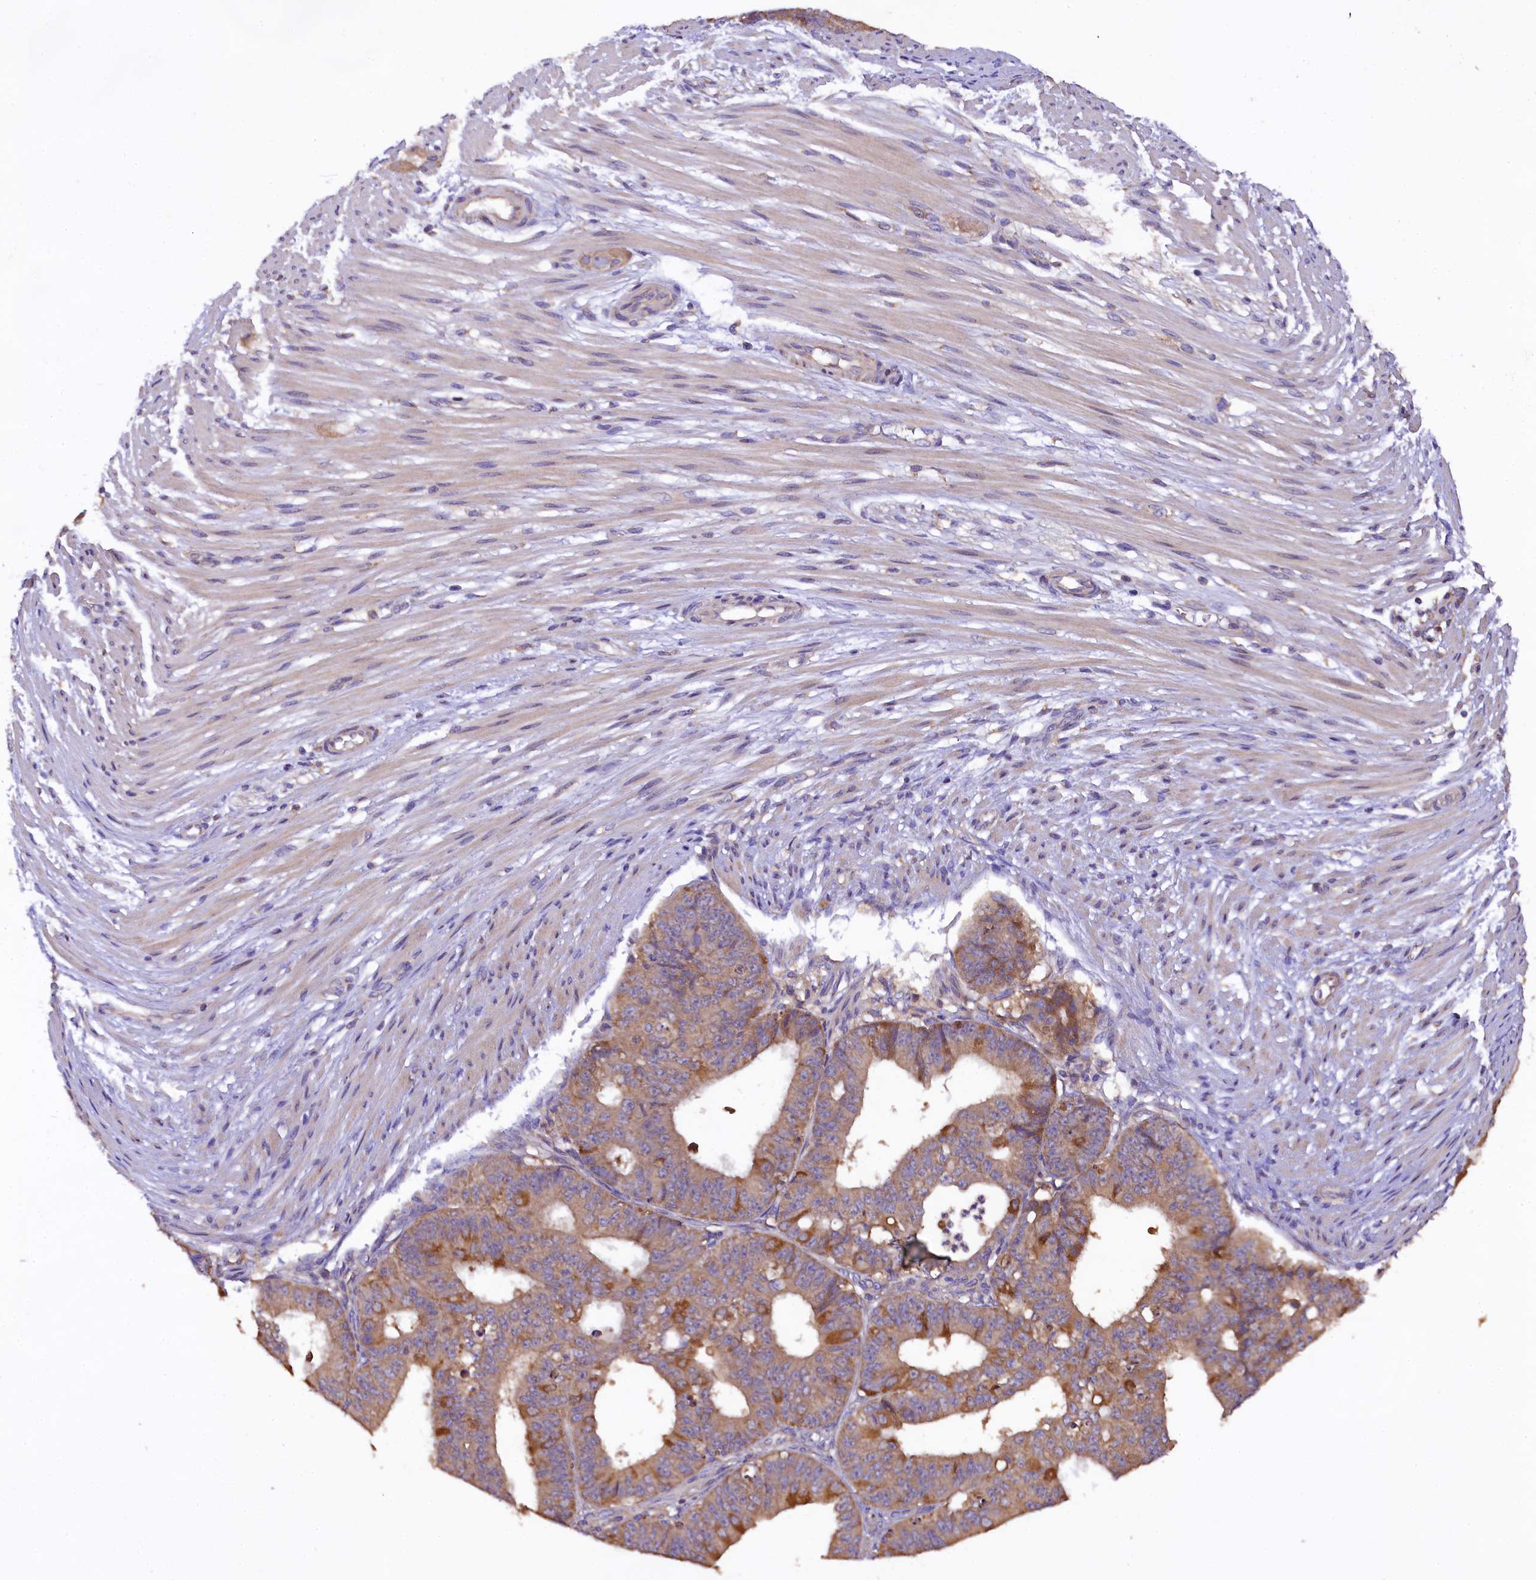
{"staining": {"intensity": "moderate", "quantity": ">75%", "location": "cytoplasmic/membranous"}, "tissue": "ovarian cancer", "cell_type": "Tumor cells", "image_type": "cancer", "snomed": [{"axis": "morphology", "description": "Carcinoma, endometroid"}, {"axis": "topography", "description": "Appendix"}, {"axis": "topography", "description": "Ovary"}], "caption": "Tumor cells demonstrate medium levels of moderate cytoplasmic/membranous positivity in approximately >75% of cells in human endometroid carcinoma (ovarian). (Stains: DAB (3,3'-diaminobenzidine) in brown, nuclei in blue, Microscopy: brightfield microscopy at high magnification).", "gene": "ENKD1", "patient": {"sex": "female", "age": 42}}